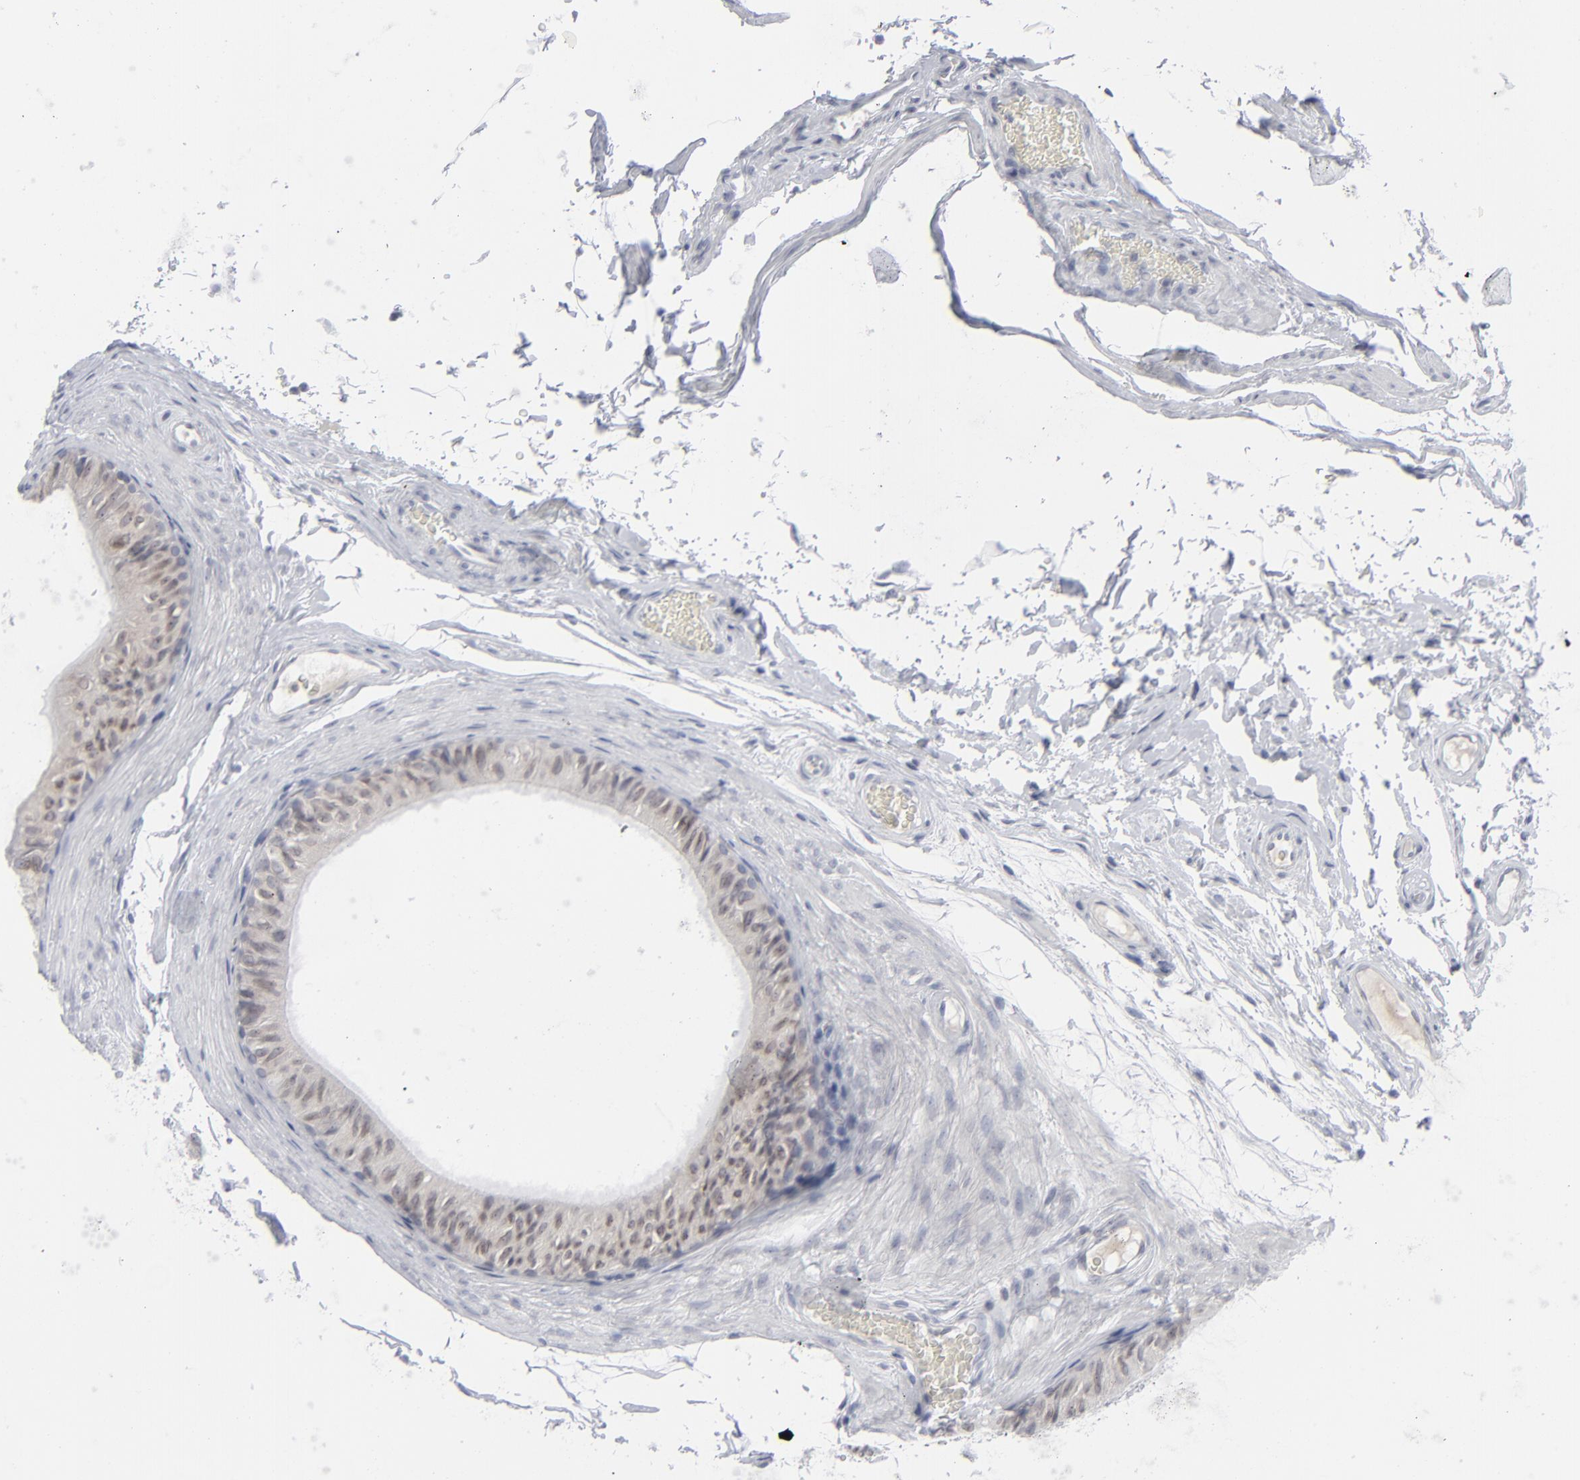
{"staining": {"intensity": "weak", "quantity": "<25%", "location": "cytoplasmic/membranous"}, "tissue": "epididymis", "cell_type": "Glandular cells", "image_type": "normal", "snomed": [{"axis": "morphology", "description": "Normal tissue, NOS"}, {"axis": "topography", "description": "Testis"}, {"axis": "topography", "description": "Epididymis"}], "caption": "Benign epididymis was stained to show a protein in brown. There is no significant positivity in glandular cells.", "gene": "NUP88", "patient": {"sex": "male", "age": 36}}